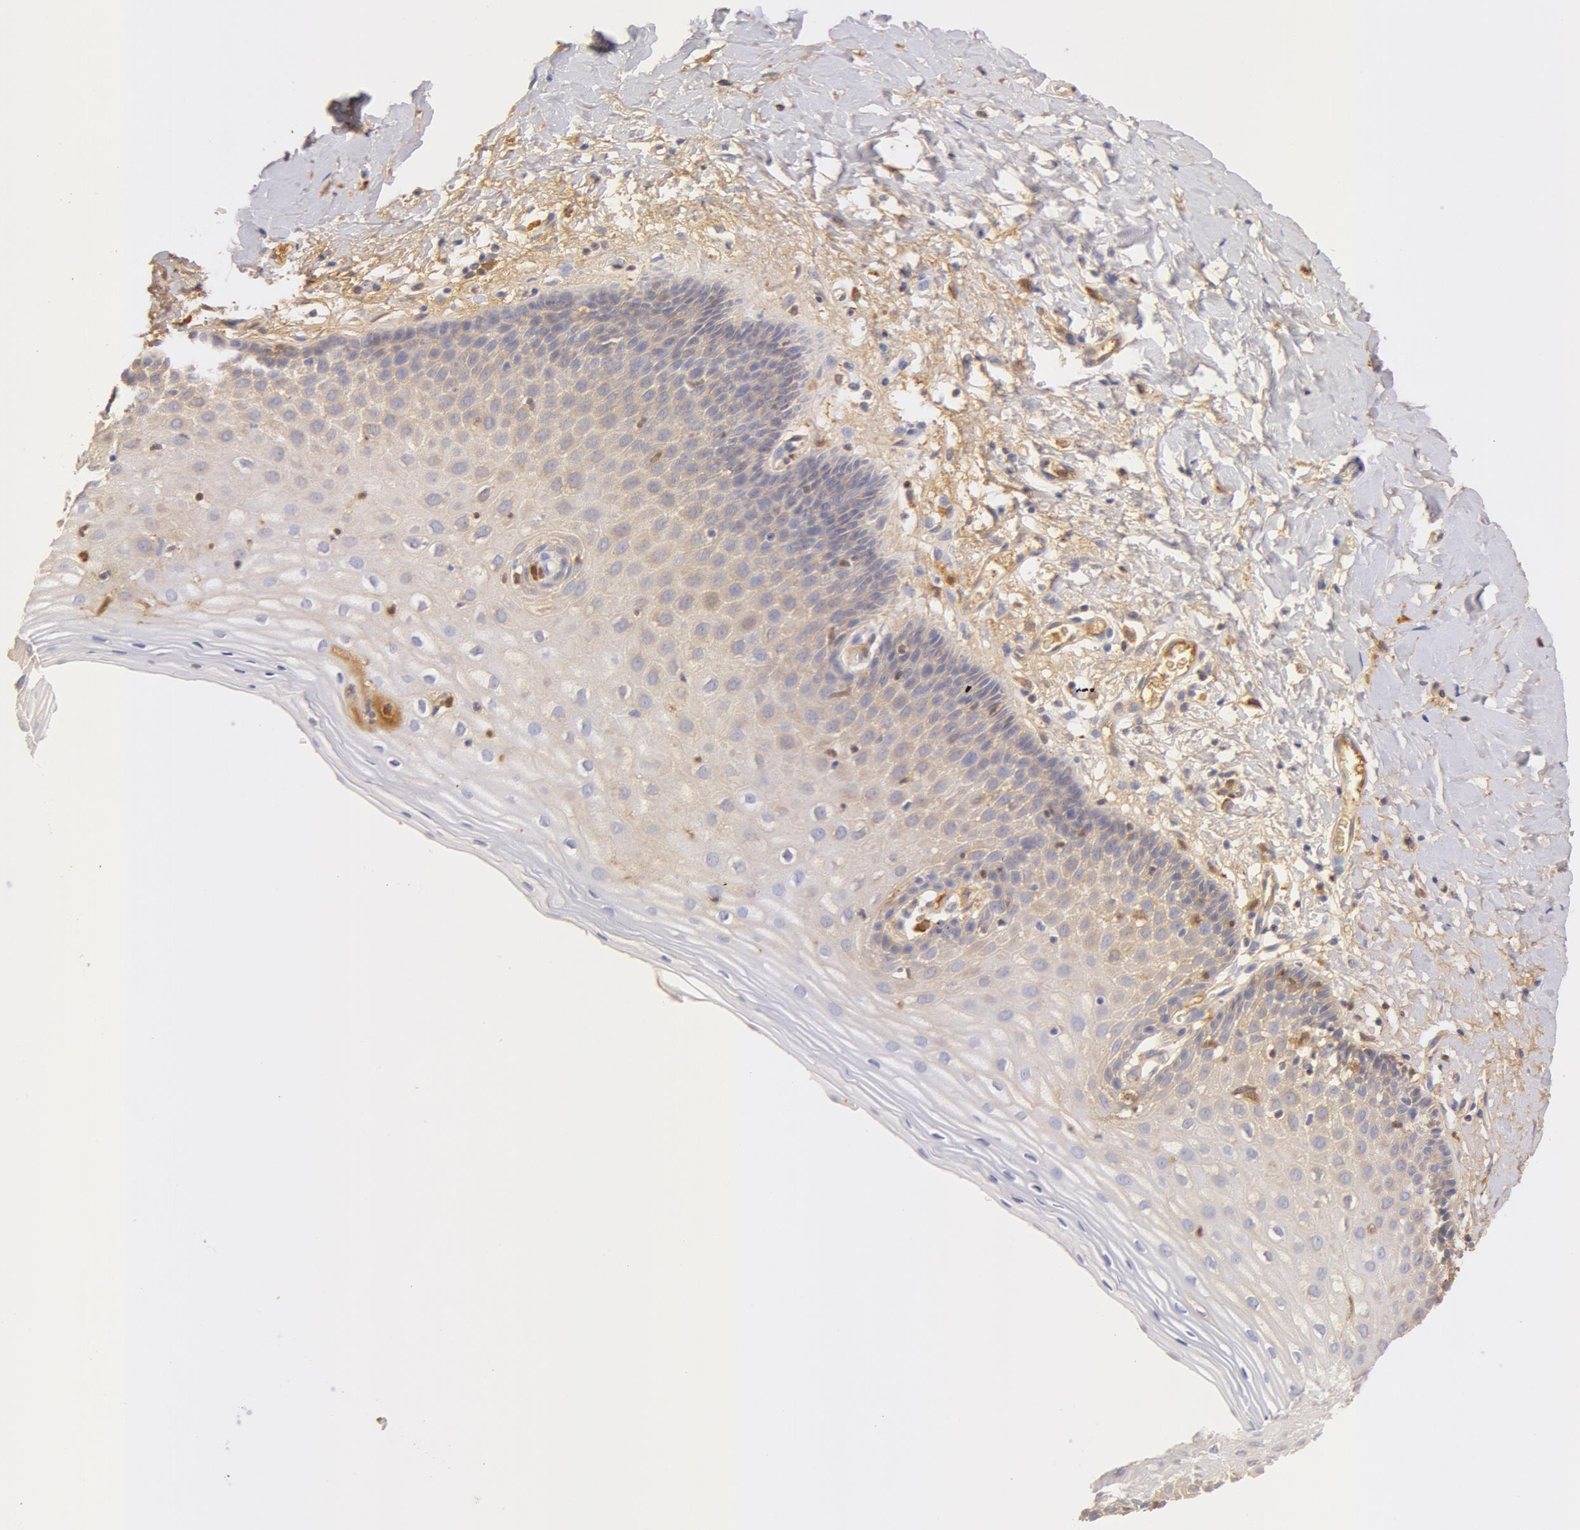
{"staining": {"intensity": "negative", "quantity": "none", "location": "none"}, "tissue": "cervix", "cell_type": "Glandular cells", "image_type": "normal", "snomed": [{"axis": "morphology", "description": "Normal tissue, NOS"}, {"axis": "topography", "description": "Cervix"}], "caption": "This is a image of immunohistochemistry (IHC) staining of unremarkable cervix, which shows no expression in glandular cells. Brightfield microscopy of IHC stained with DAB (brown) and hematoxylin (blue), captured at high magnification.", "gene": "AHSG", "patient": {"sex": "female", "age": 53}}